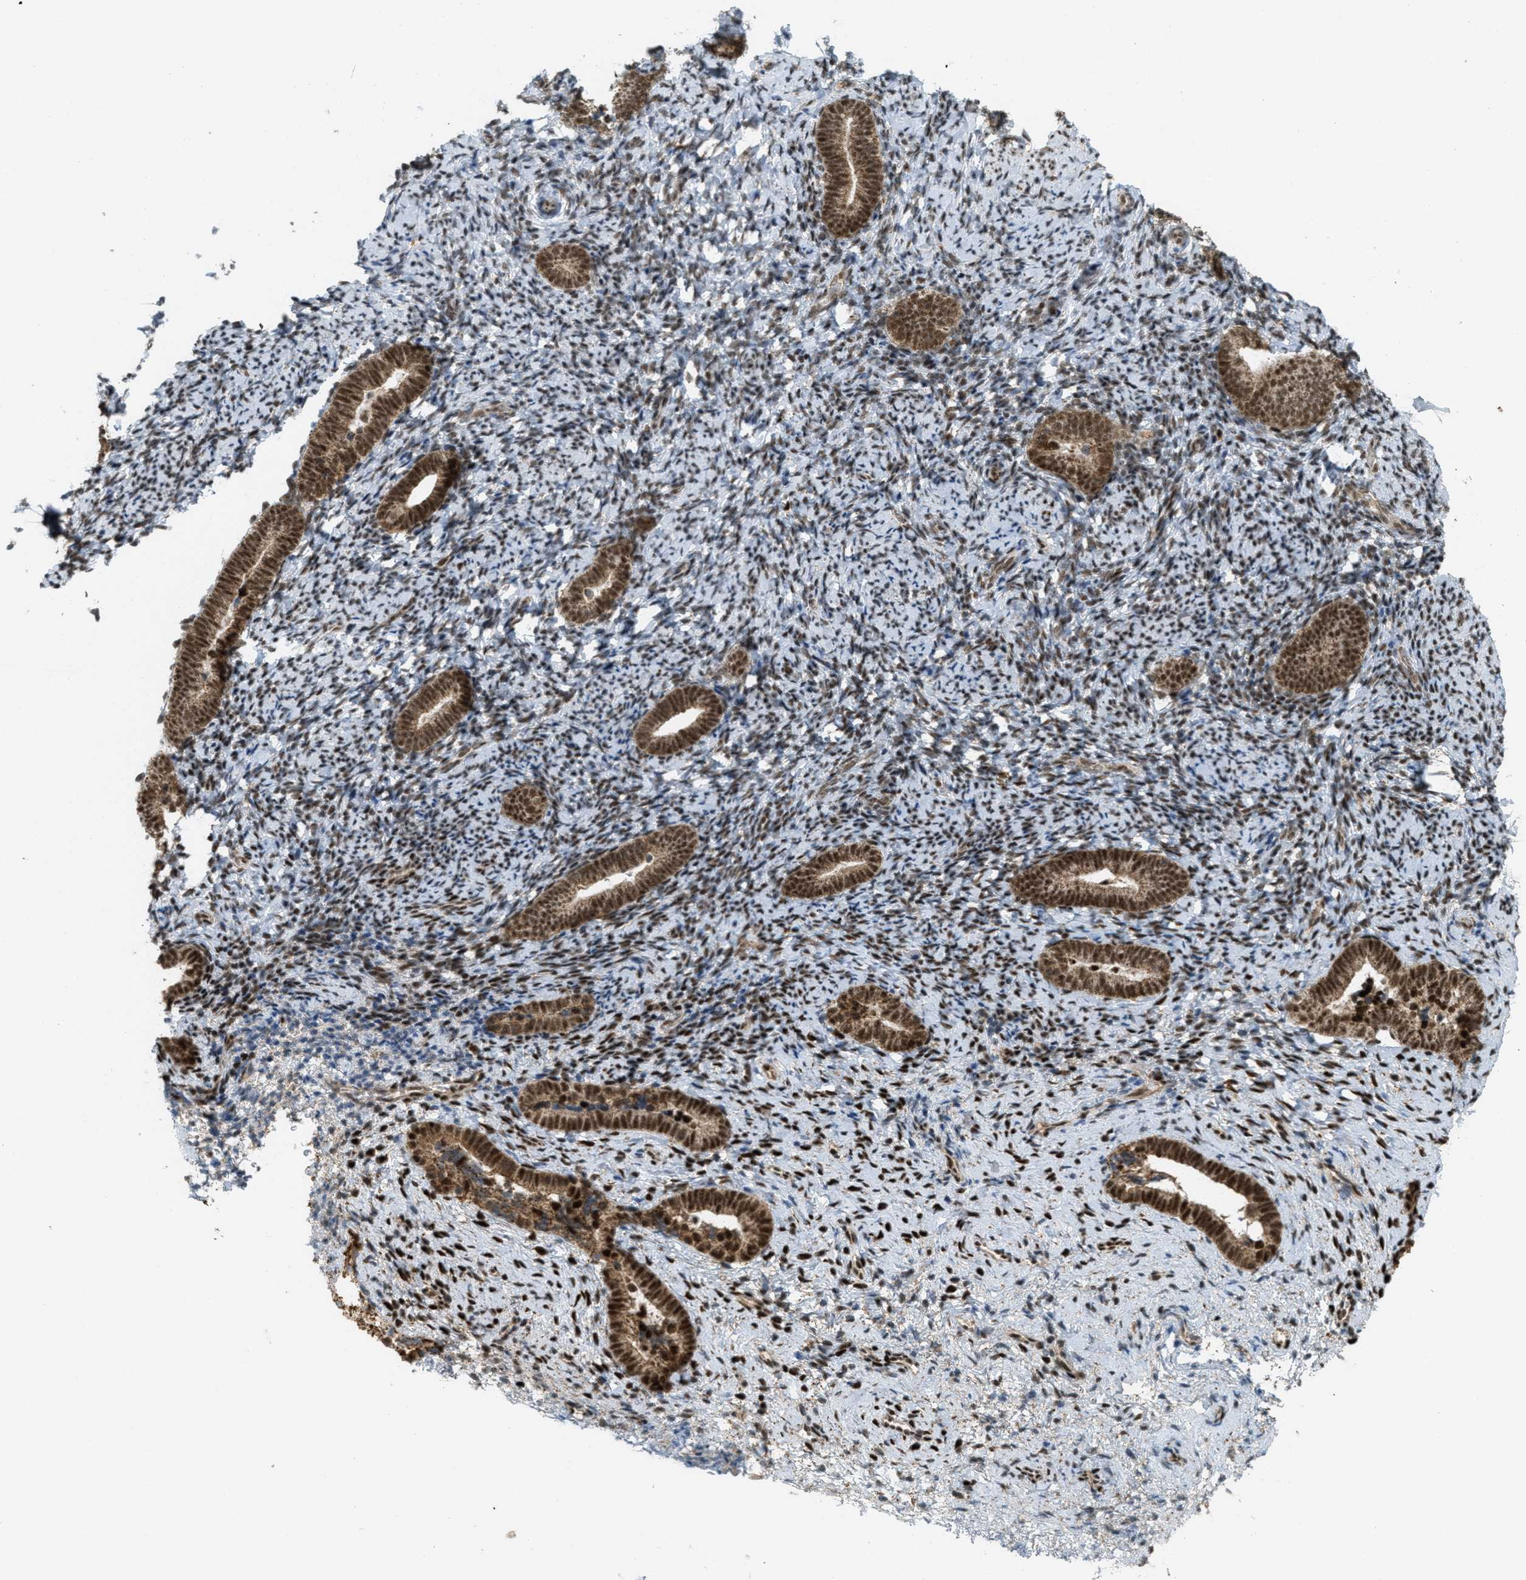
{"staining": {"intensity": "moderate", "quantity": ">75%", "location": "nuclear"}, "tissue": "endometrium", "cell_type": "Cells in endometrial stroma", "image_type": "normal", "snomed": [{"axis": "morphology", "description": "Normal tissue, NOS"}, {"axis": "topography", "description": "Endometrium"}], "caption": "Immunohistochemistry photomicrograph of benign endometrium: human endometrium stained using immunohistochemistry (IHC) reveals medium levels of moderate protein expression localized specifically in the nuclear of cells in endometrial stroma, appearing as a nuclear brown color.", "gene": "TLK1", "patient": {"sex": "female", "age": 51}}